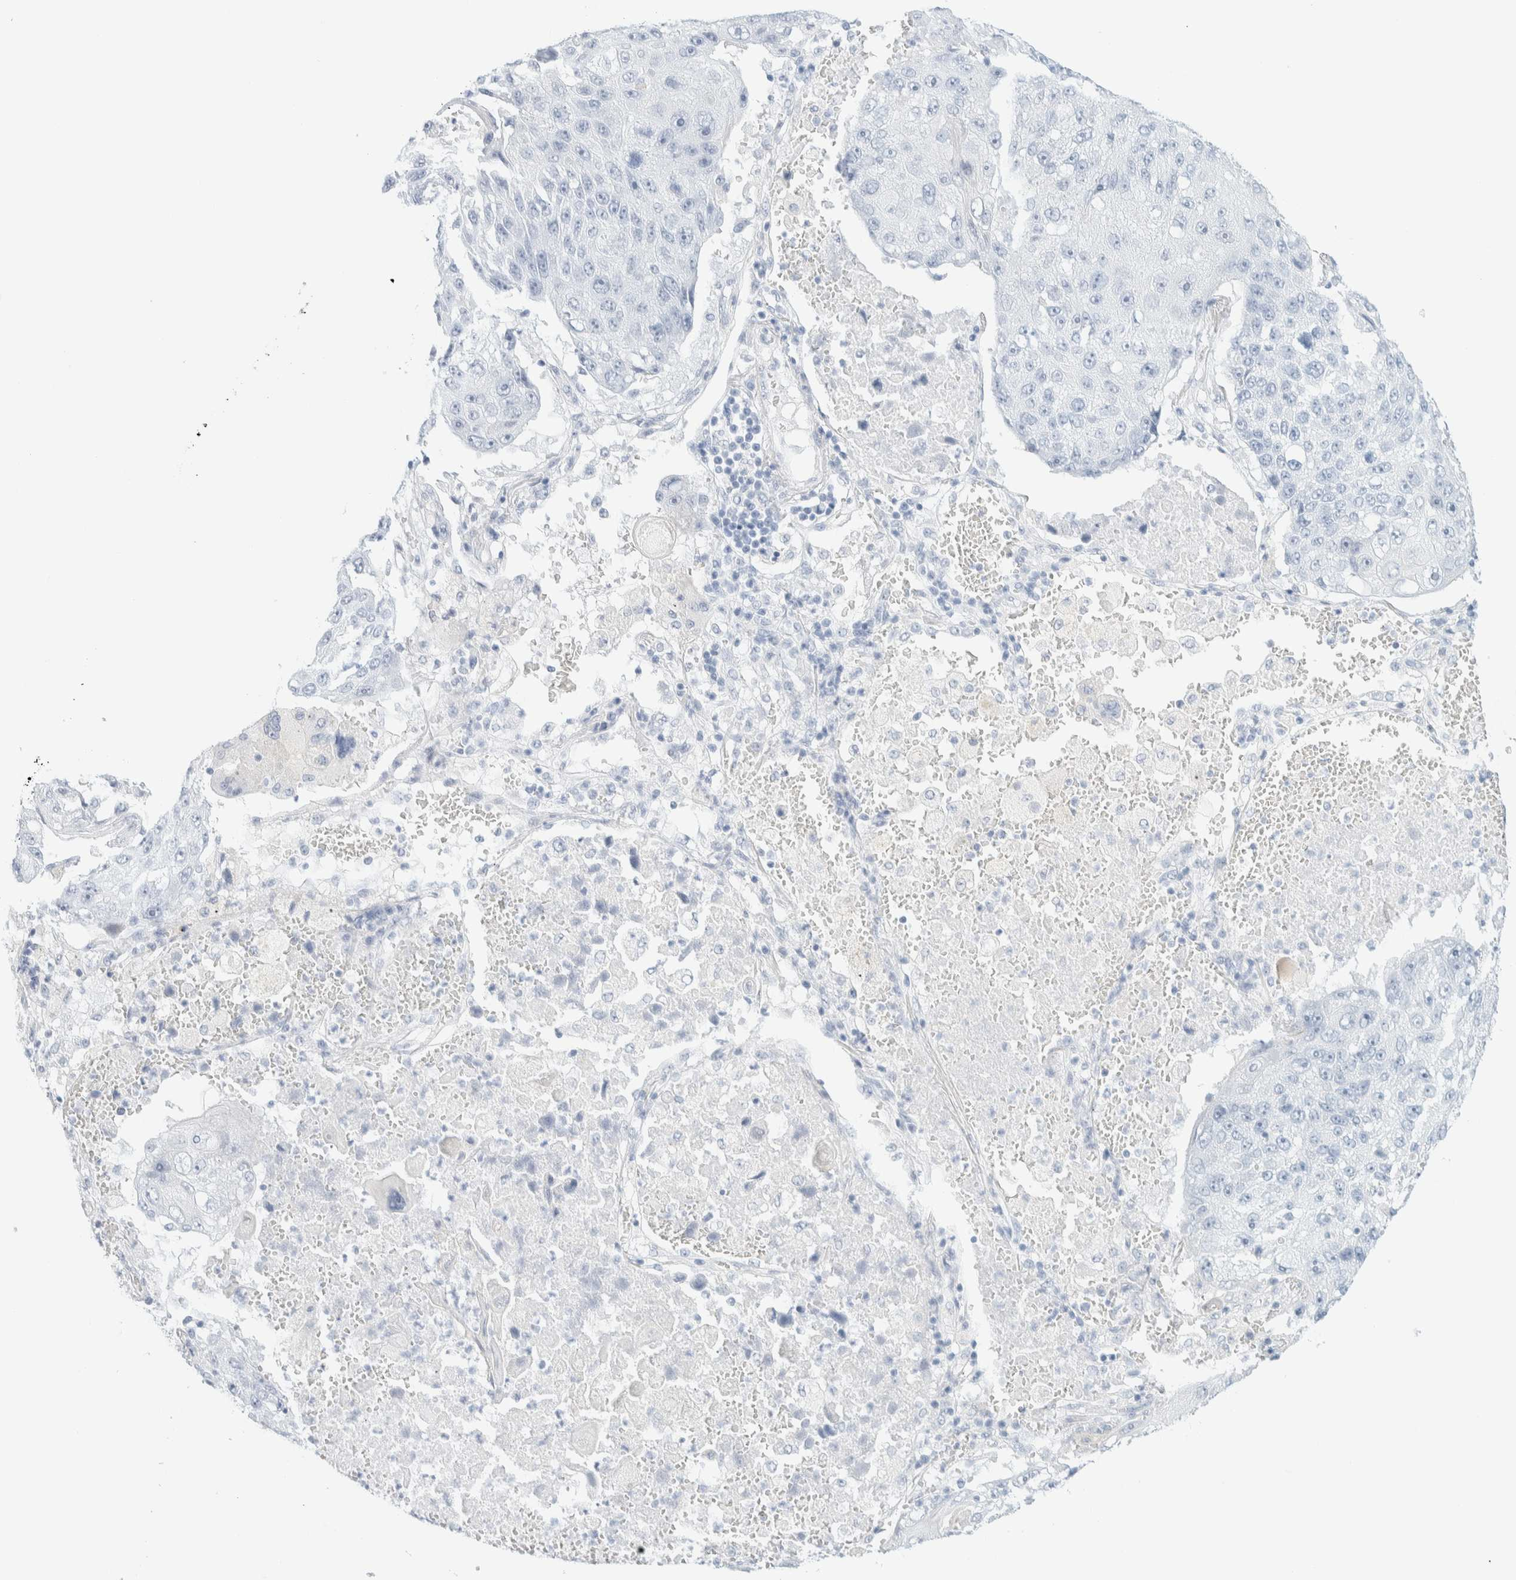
{"staining": {"intensity": "negative", "quantity": "none", "location": "none"}, "tissue": "lung cancer", "cell_type": "Tumor cells", "image_type": "cancer", "snomed": [{"axis": "morphology", "description": "Squamous cell carcinoma, NOS"}, {"axis": "topography", "description": "Lung"}], "caption": "The micrograph demonstrates no staining of tumor cells in lung cancer (squamous cell carcinoma). The staining is performed using DAB brown chromogen with nuclei counter-stained in using hematoxylin.", "gene": "ATCAY", "patient": {"sex": "male", "age": 61}}